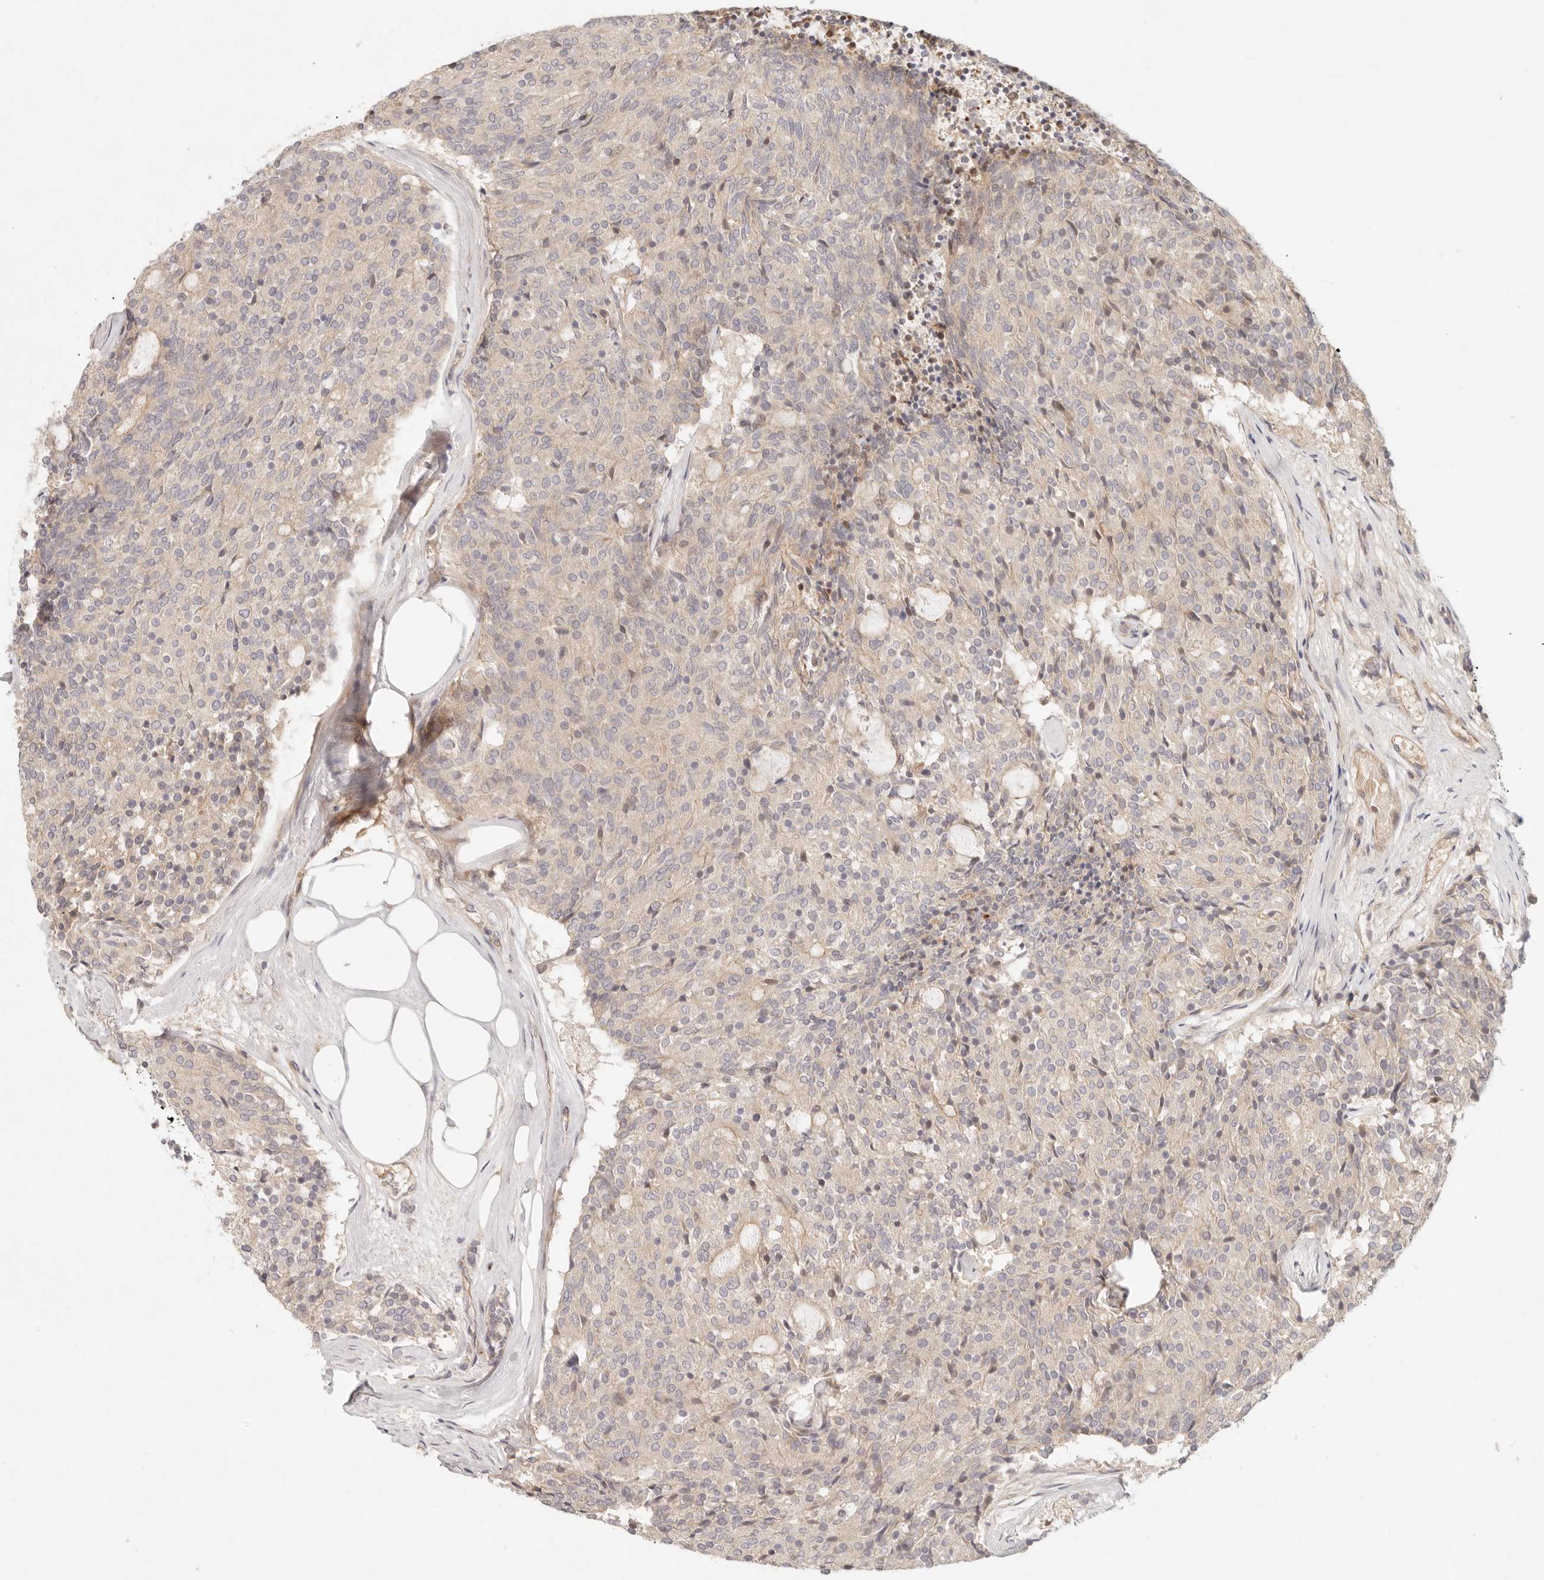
{"staining": {"intensity": "negative", "quantity": "none", "location": "none"}, "tissue": "carcinoid", "cell_type": "Tumor cells", "image_type": "cancer", "snomed": [{"axis": "morphology", "description": "Carcinoid, malignant, NOS"}, {"axis": "topography", "description": "Pancreas"}], "caption": "Carcinoid (malignant) stained for a protein using immunohistochemistry (IHC) displays no expression tumor cells.", "gene": "PPP1R3B", "patient": {"sex": "female", "age": 54}}